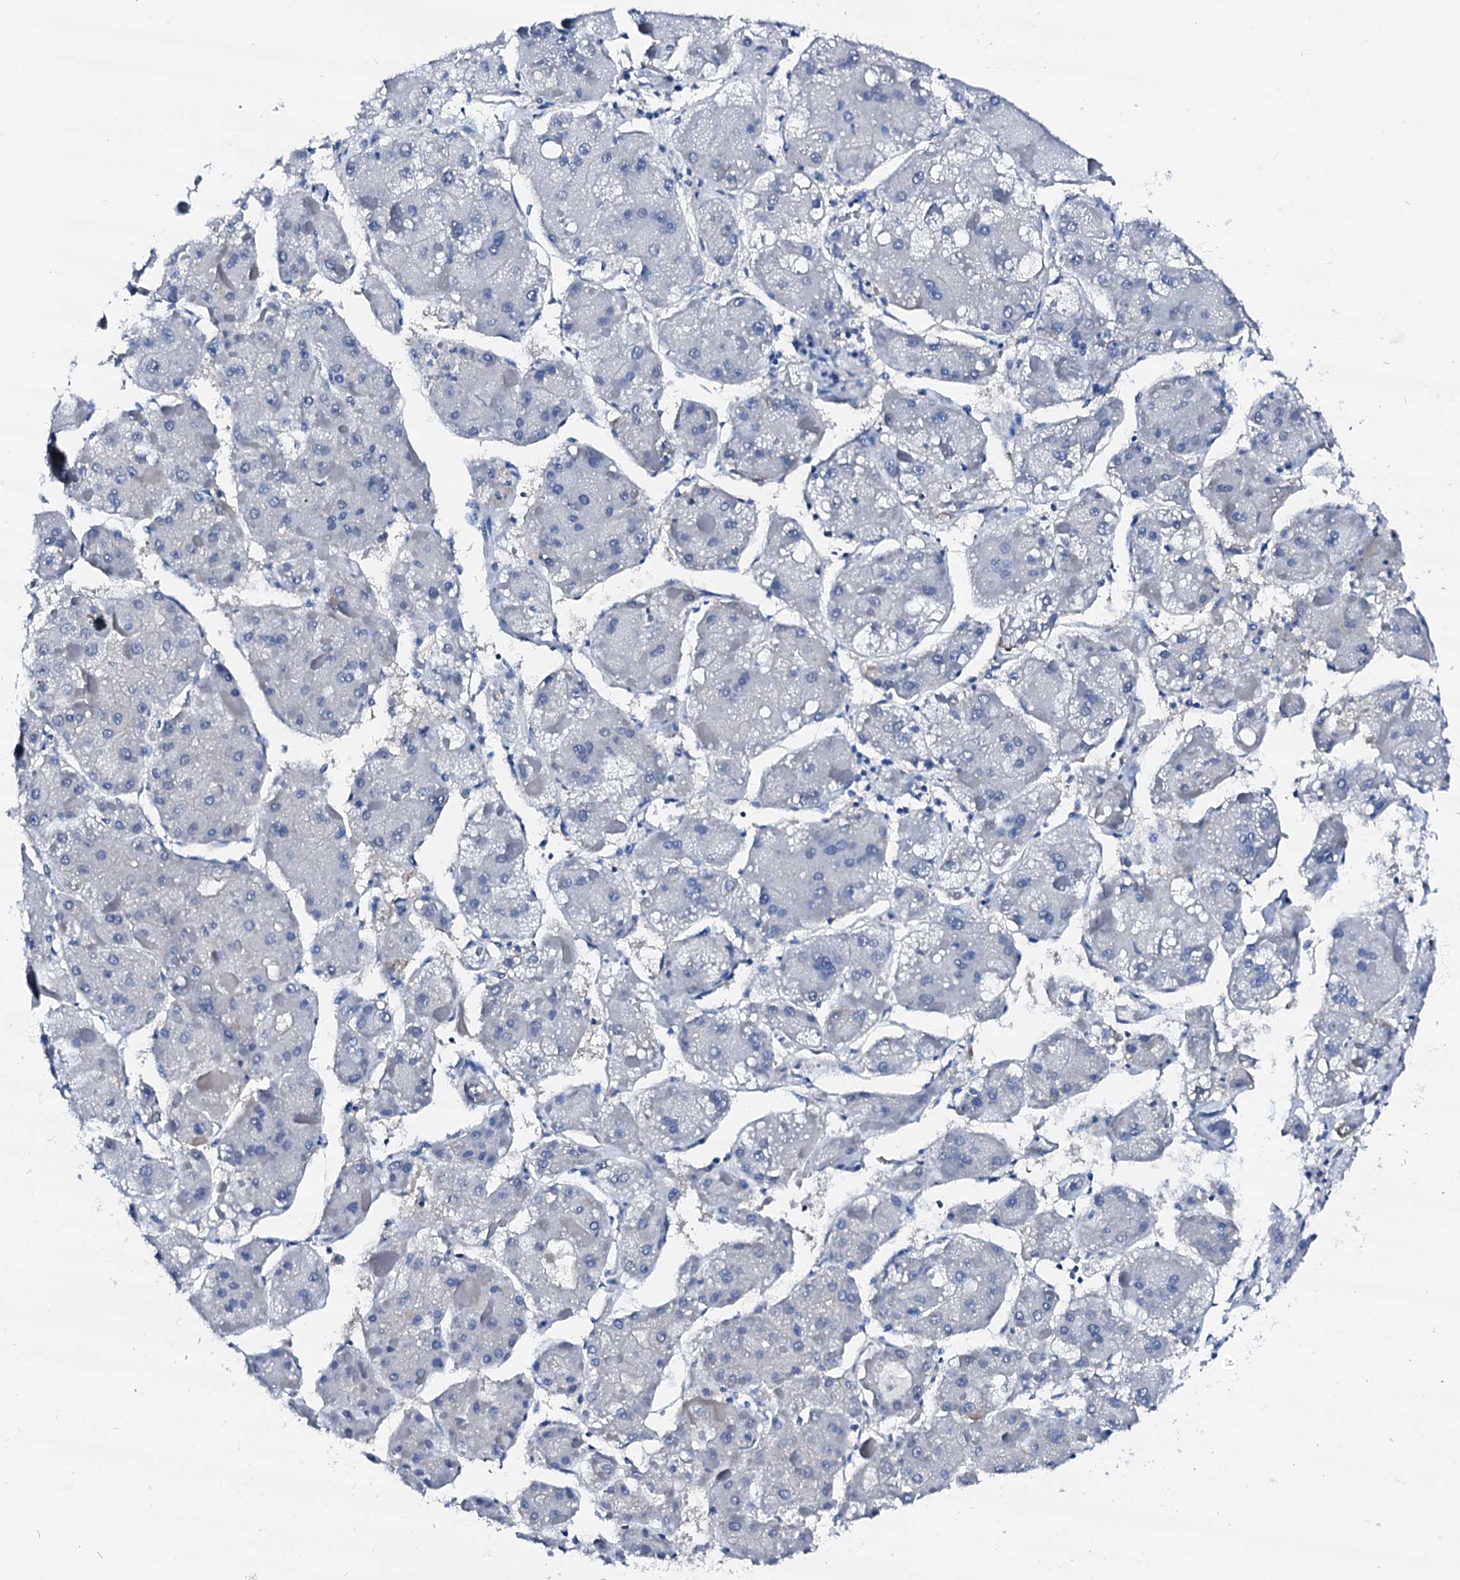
{"staining": {"intensity": "negative", "quantity": "none", "location": "none"}, "tissue": "liver cancer", "cell_type": "Tumor cells", "image_type": "cancer", "snomed": [{"axis": "morphology", "description": "Carcinoma, Hepatocellular, NOS"}, {"axis": "topography", "description": "Liver"}], "caption": "Tumor cells show no significant protein positivity in liver cancer.", "gene": "CSN2", "patient": {"sex": "female", "age": 73}}